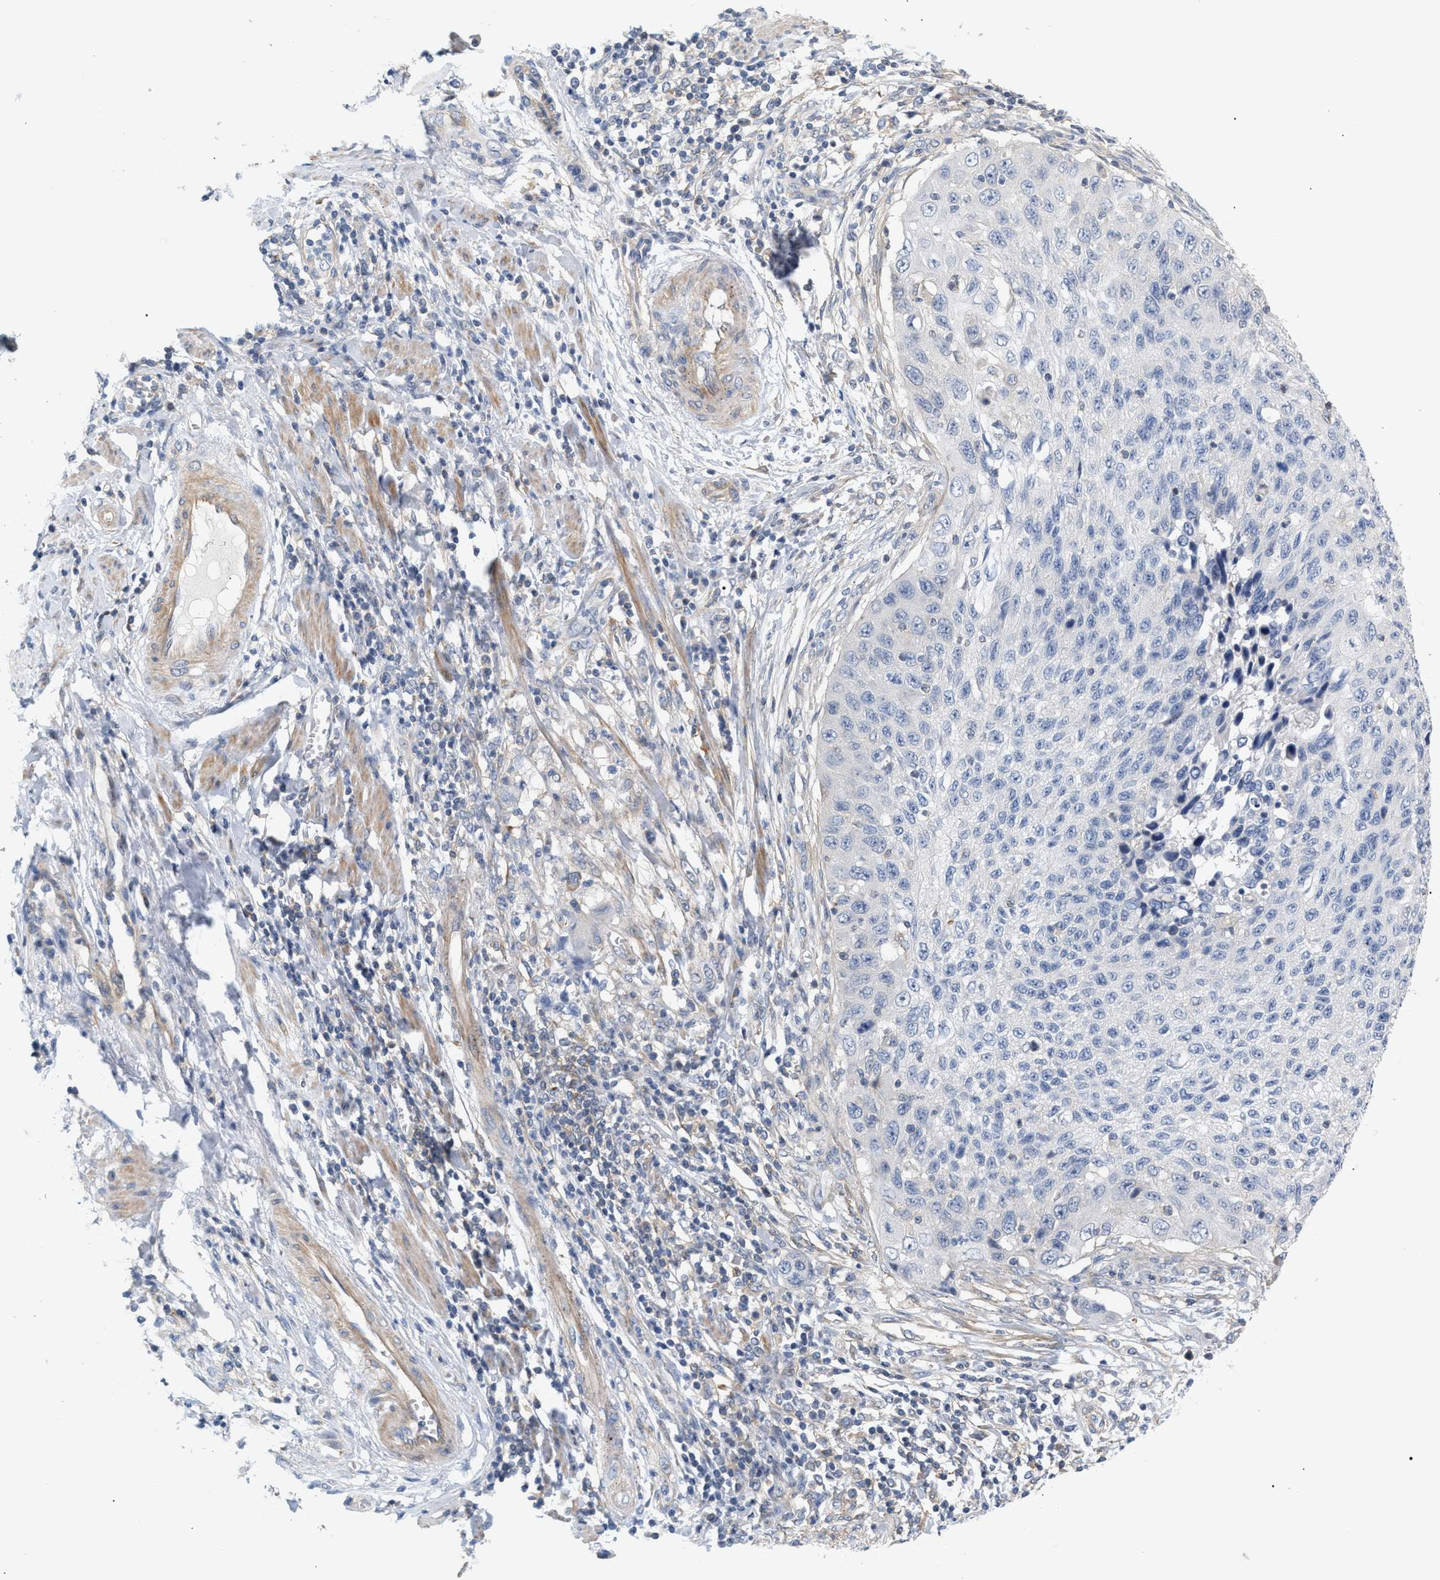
{"staining": {"intensity": "negative", "quantity": "none", "location": "none"}, "tissue": "cervical cancer", "cell_type": "Tumor cells", "image_type": "cancer", "snomed": [{"axis": "morphology", "description": "Squamous cell carcinoma, NOS"}, {"axis": "topography", "description": "Cervix"}], "caption": "IHC photomicrograph of neoplastic tissue: cervical squamous cell carcinoma stained with DAB (3,3'-diaminobenzidine) displays no significant protein positivity in tumor cells.", "gene": "LRCH1", "patient": {"sex": "female", "age": 53}}